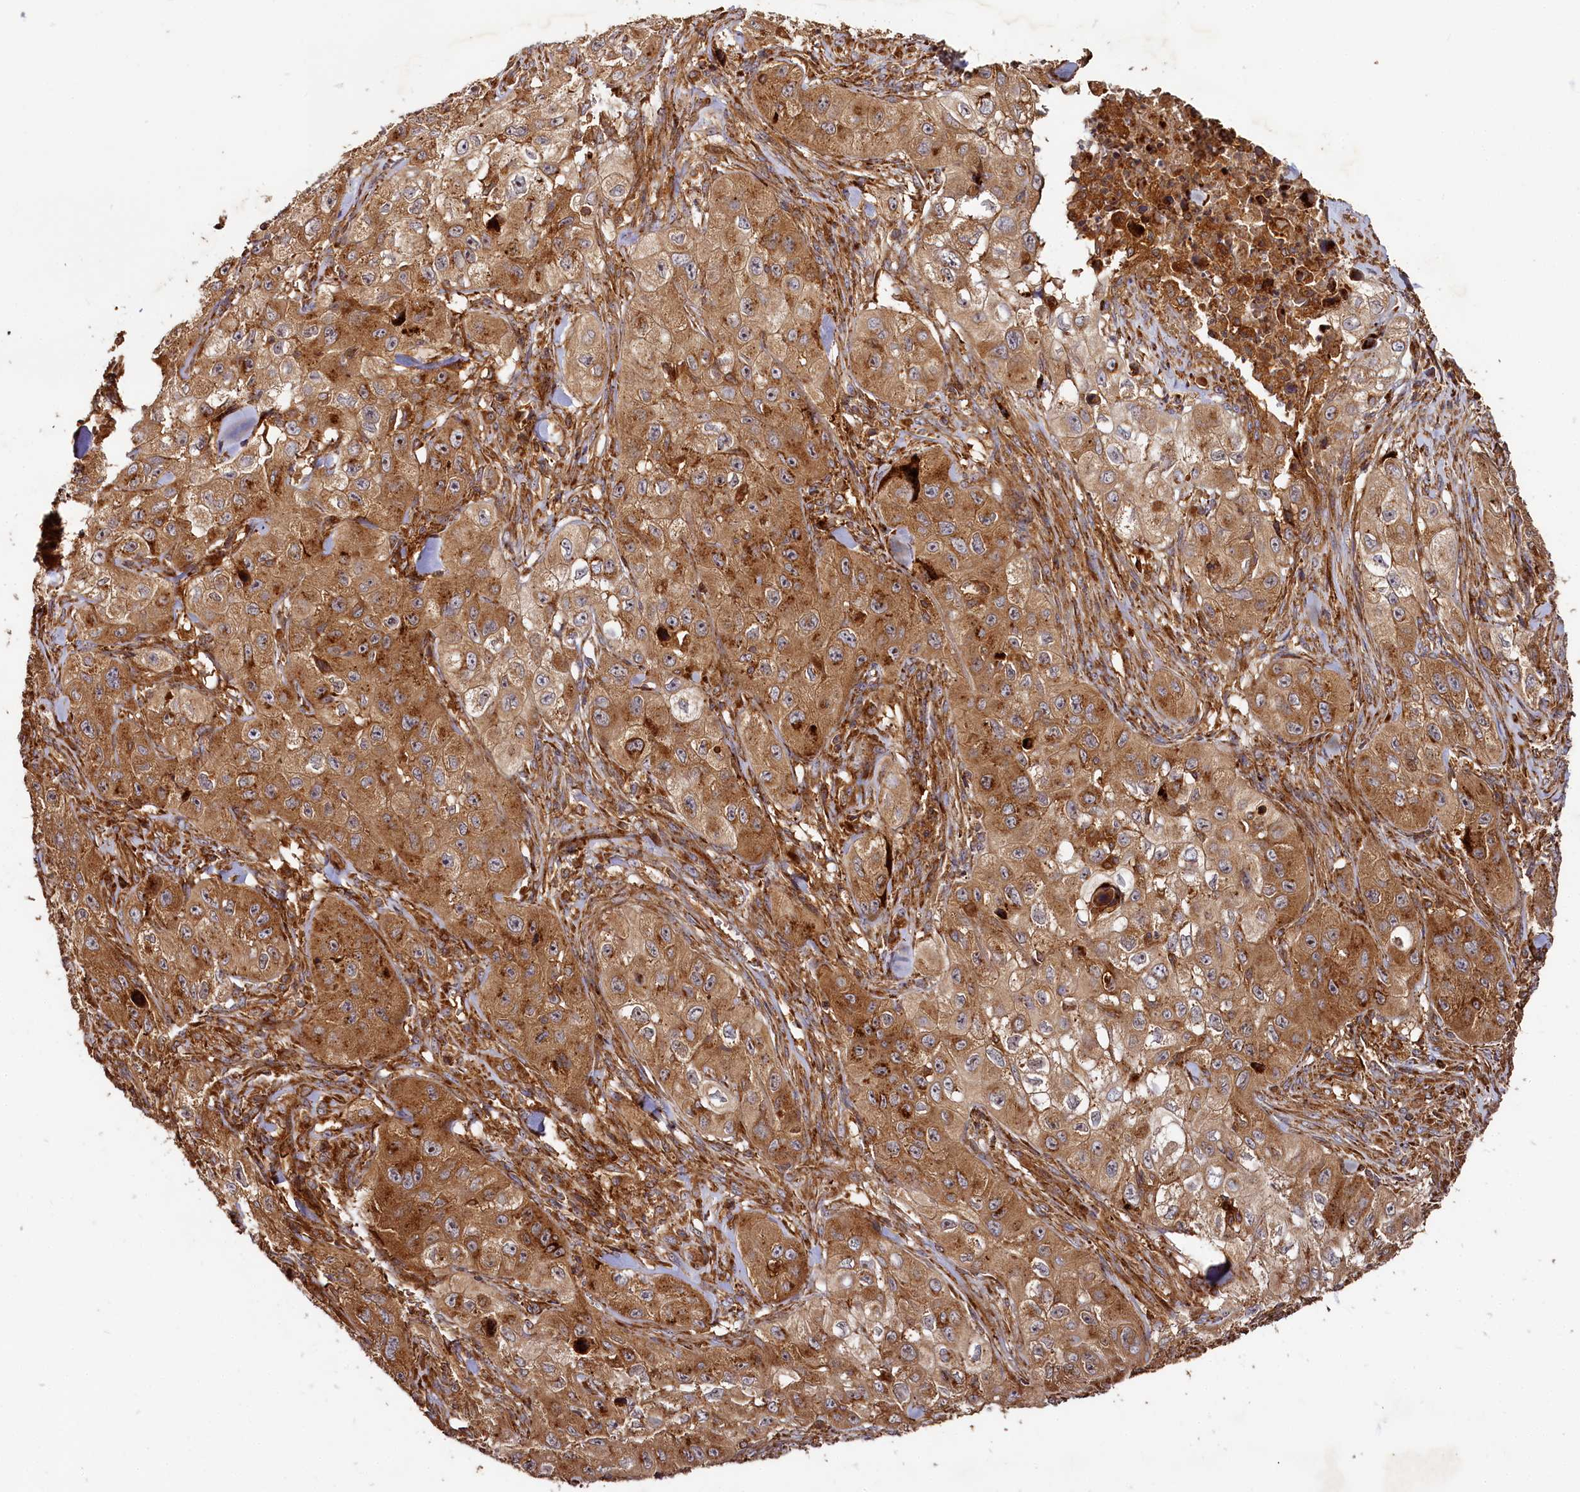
{"staining": {"intensity": "moderate", "quantity": ">75%", "location": "cytoplasmic/membranous"}, "tissue": "skin cancer", "cell_type": "Tumor cells", "image_type": "cancer", "snomed": [{"axis": "morphology", "description": "Squamous cell carcinoma, NOS"}, {"axis": "topography", "description": "Skin"}, {"axis": "topography", "description": "Subcutis"}], "caption": "Moderate cytoplasmic/membranous protein staining is identified in approximately >75% of tumor cells in skin cancer.", "gene": "WDR73", "patient": {"sex": "male", "age": 73}}